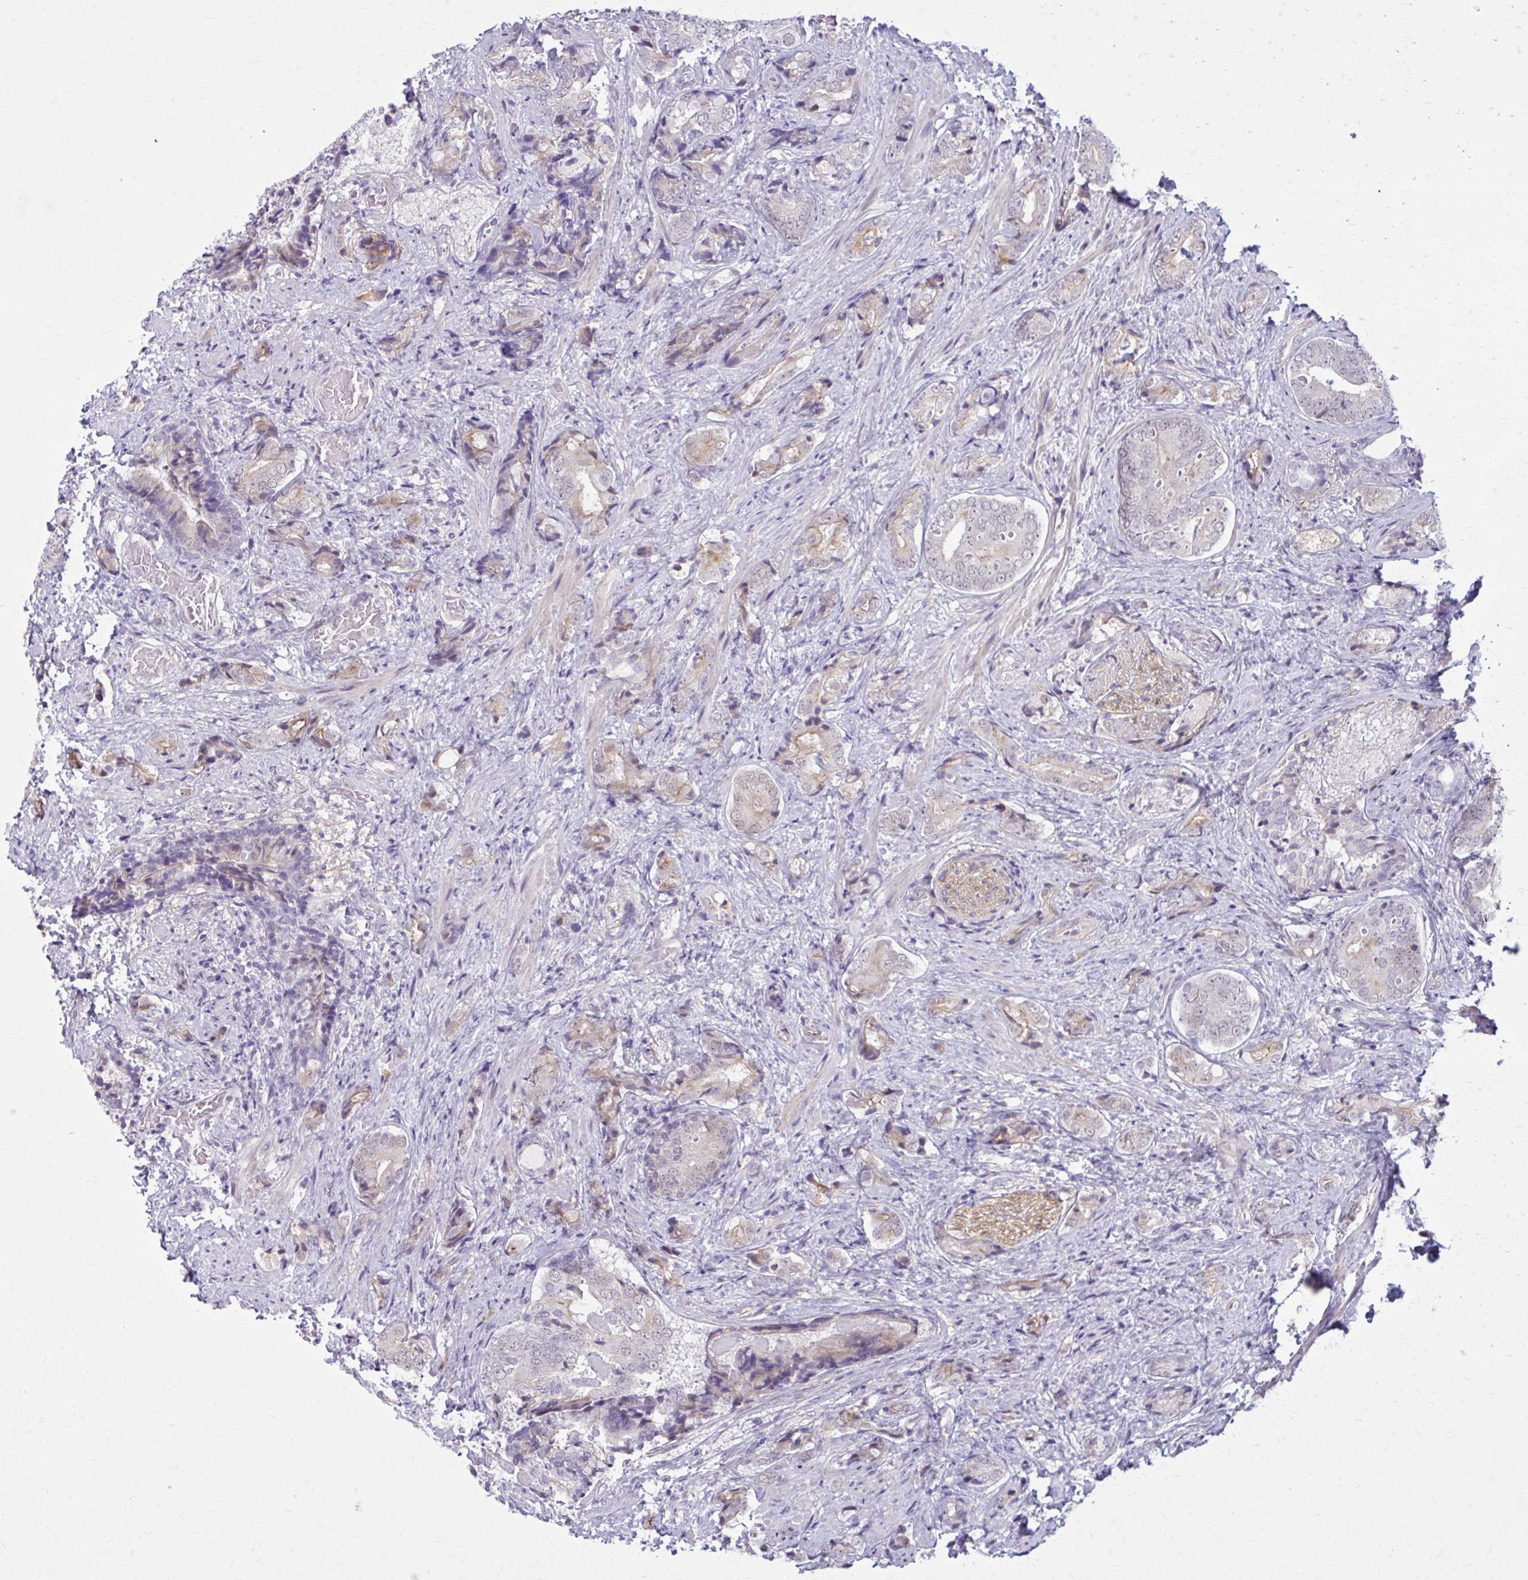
{"staining": {"intensity": "negative", "quantity": "none", "location": "none"}, "tissue": "prostate cancer", "cell_type": "Tumor cells", "image_type": "cancer", "snomed": [{"axis": "morphology", "description": "Adenocarcinoma, High grade"}, {"axis": "topography", "description": "Prostate"}], "caption": "An immunohistochemistry (IHC) histopathology image of prostate cancer is shown. There is no staining in tumor cells of prostate cancer.", "gene": "NUMBL", "patient": {"sex": "male", "age": 62}}